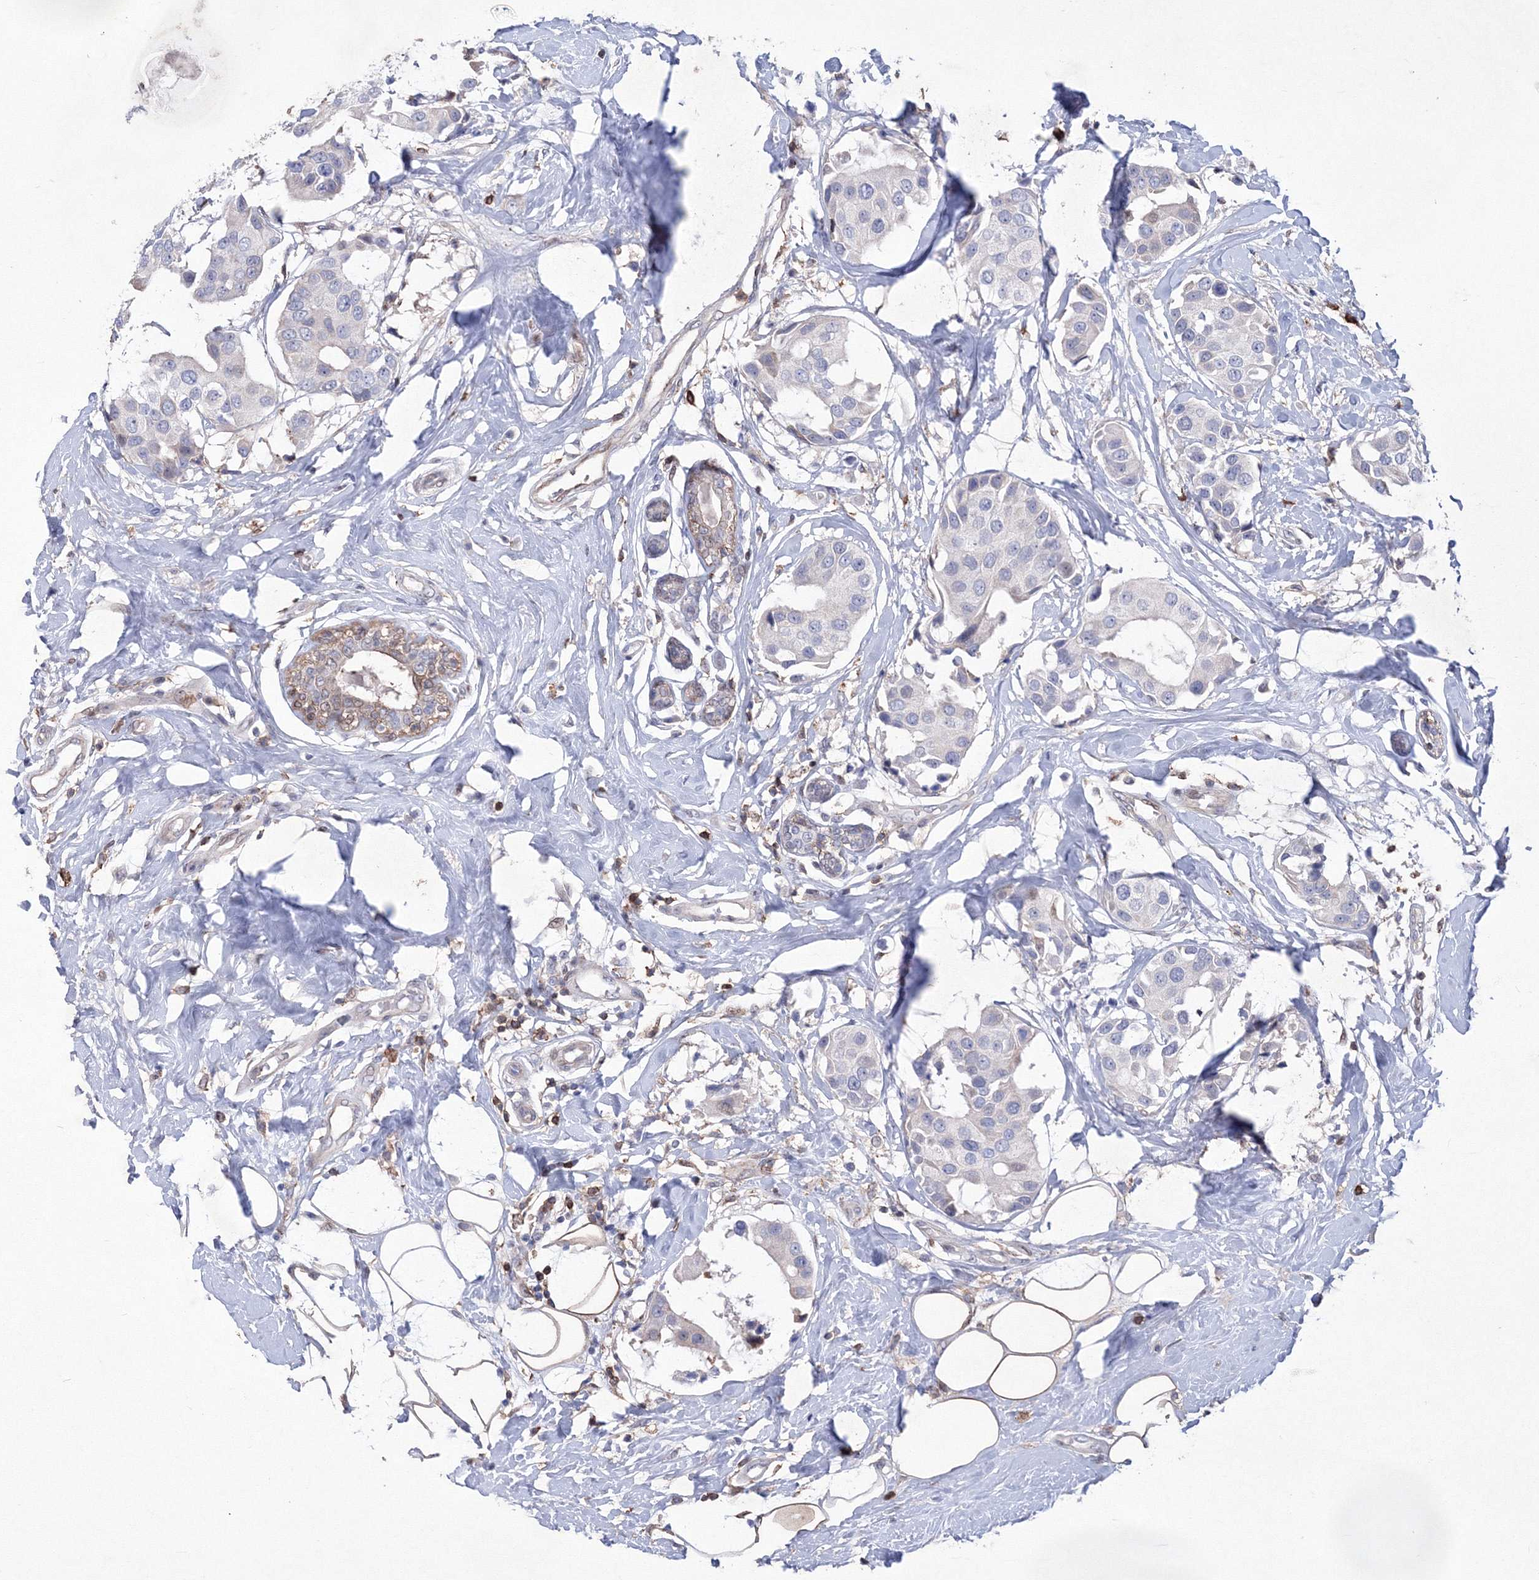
{"staining": {"intensity": "negative", "quantity": "none", "location": "none"}, "tissue": "breast cancer", "cell_type": "Tumor cells", "image_type": "cancer", "snomed": [{"axis": "morphology", "description": "Normal tissue, NOS"}, {"axis": "morphology", "description": "Duct carcinoma"}, {"axis": "topography", "description": "Breast"}], "caption": "DAB (3,3'-diaminobenzidine) immunohistochemical staining of breast invasive ductal carcinoma exhibits no significant staining in tumor cells.", "gene": "RNPEPL1", "patient": {"sex": "female", "age": 39}}